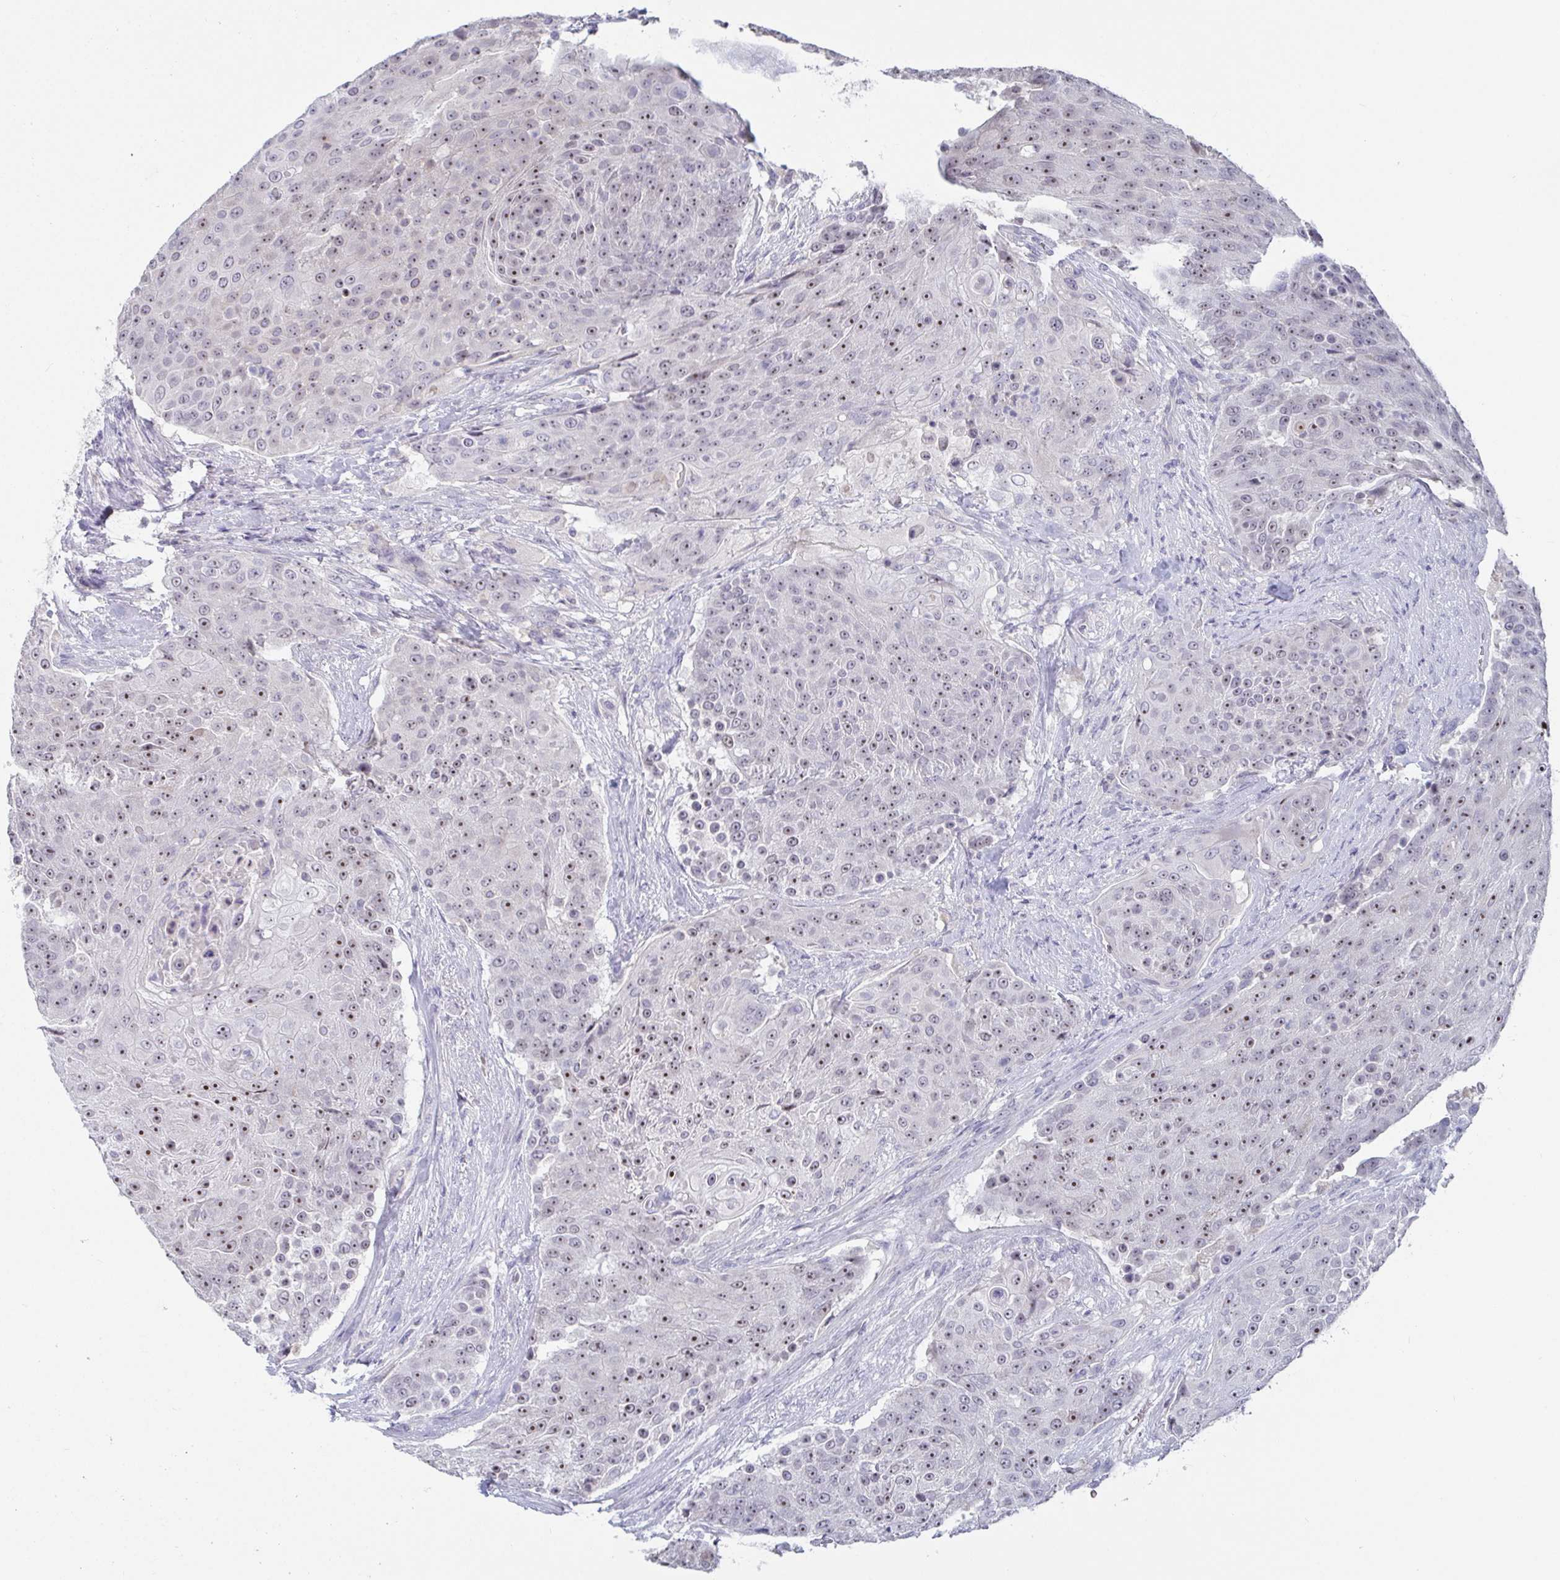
{"staining": {"intensity": "moderate", "quantity": ">75%", "location": "nuclear"}, "tissue": "urothelial cancer", "cell_type": "Tumor cells", "image_type": "cancer", "snomed": [{"axis": "morphology", "description": "Urothelial carcinoma, High grade"}, {"axis": "topography", "description": "Urinary bladder"}], "caption": "A histopathology image of urothelial carcinoma (high-grade) stained for a protein shows moderate nuclear brown staining in tumor cells.", "gene": "MYC", "patient": {"sex": "female", "age": 63}}